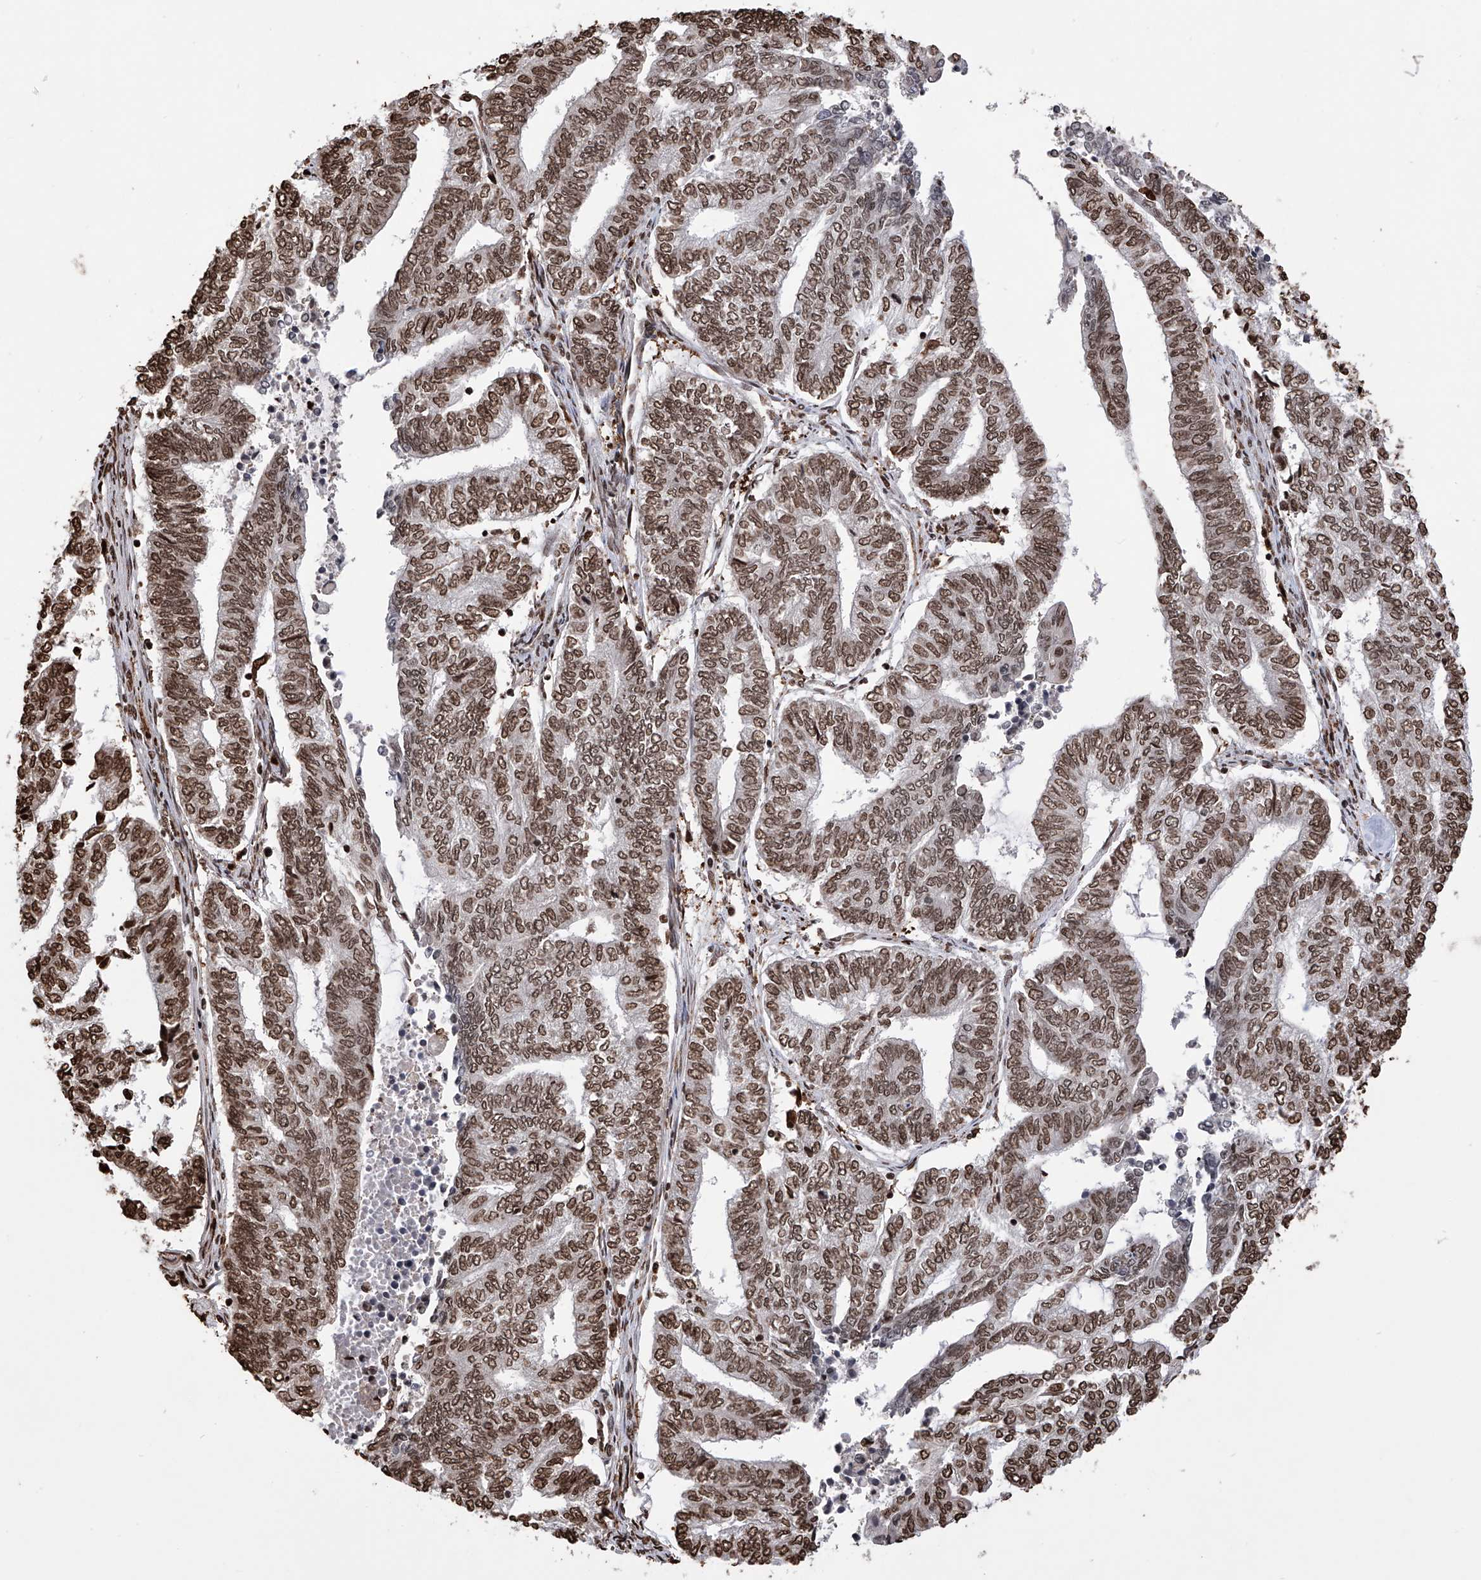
{"staining": {"intensity": "moderate", "quantity": ">75%", "location": "nuclear"}, "tissue": "endometrial cancer", "cell_type": "Tumor cells", "image_type": "cancer", "snomed": [{"axis": "morphology", "description": "Adenocarcinoma, NOS"}, {"axis": "topography", "description": "Uterus"}, {"axis": "topography", "description": "Endometrium"}], "caption": "Moderate nuclear expression for a protein is seen in approximately >75% of tumor cells of endometrial cancer using immunohistochemistry.", "gene": "CFAP410", "patient": {"sex": "female", "age": 70}}